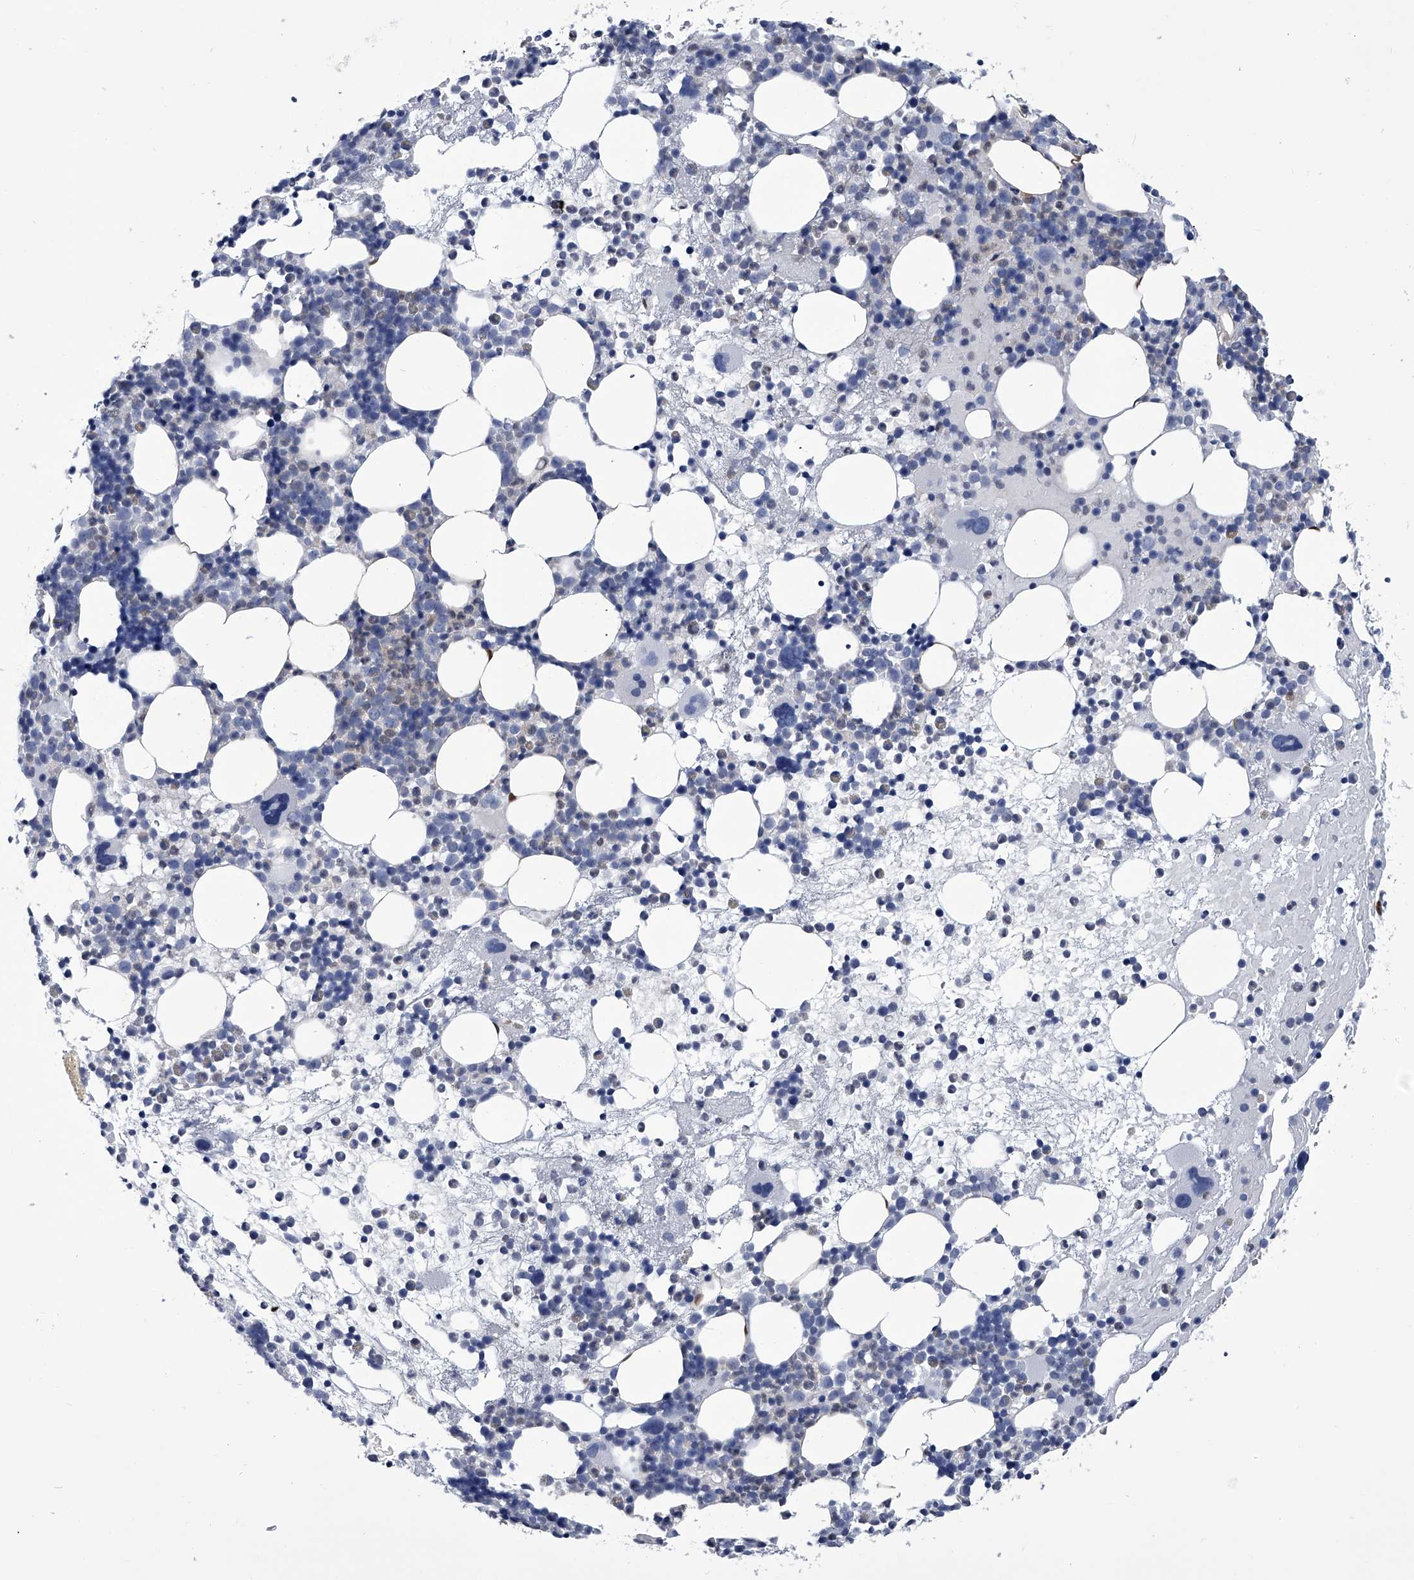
{"staining": {"intensity": "negative", "quantity": "none", "location": "none"}, "tissue": "bone marrow", "cell_type": "Hematopoietic cells", "image_type": "normal", "snomed": [{"axis": "morphology", "description": "Normal tissue, NOS"}, {"axis": "topography", "description": "Bone marrow"}], "caption": "This is a image of immunohistochemistry staining of benign bone marrow, which shows no expression in hematopoietic cells.", "gene": "PDXK", "patient": {"sex": "female", "age": 57}}